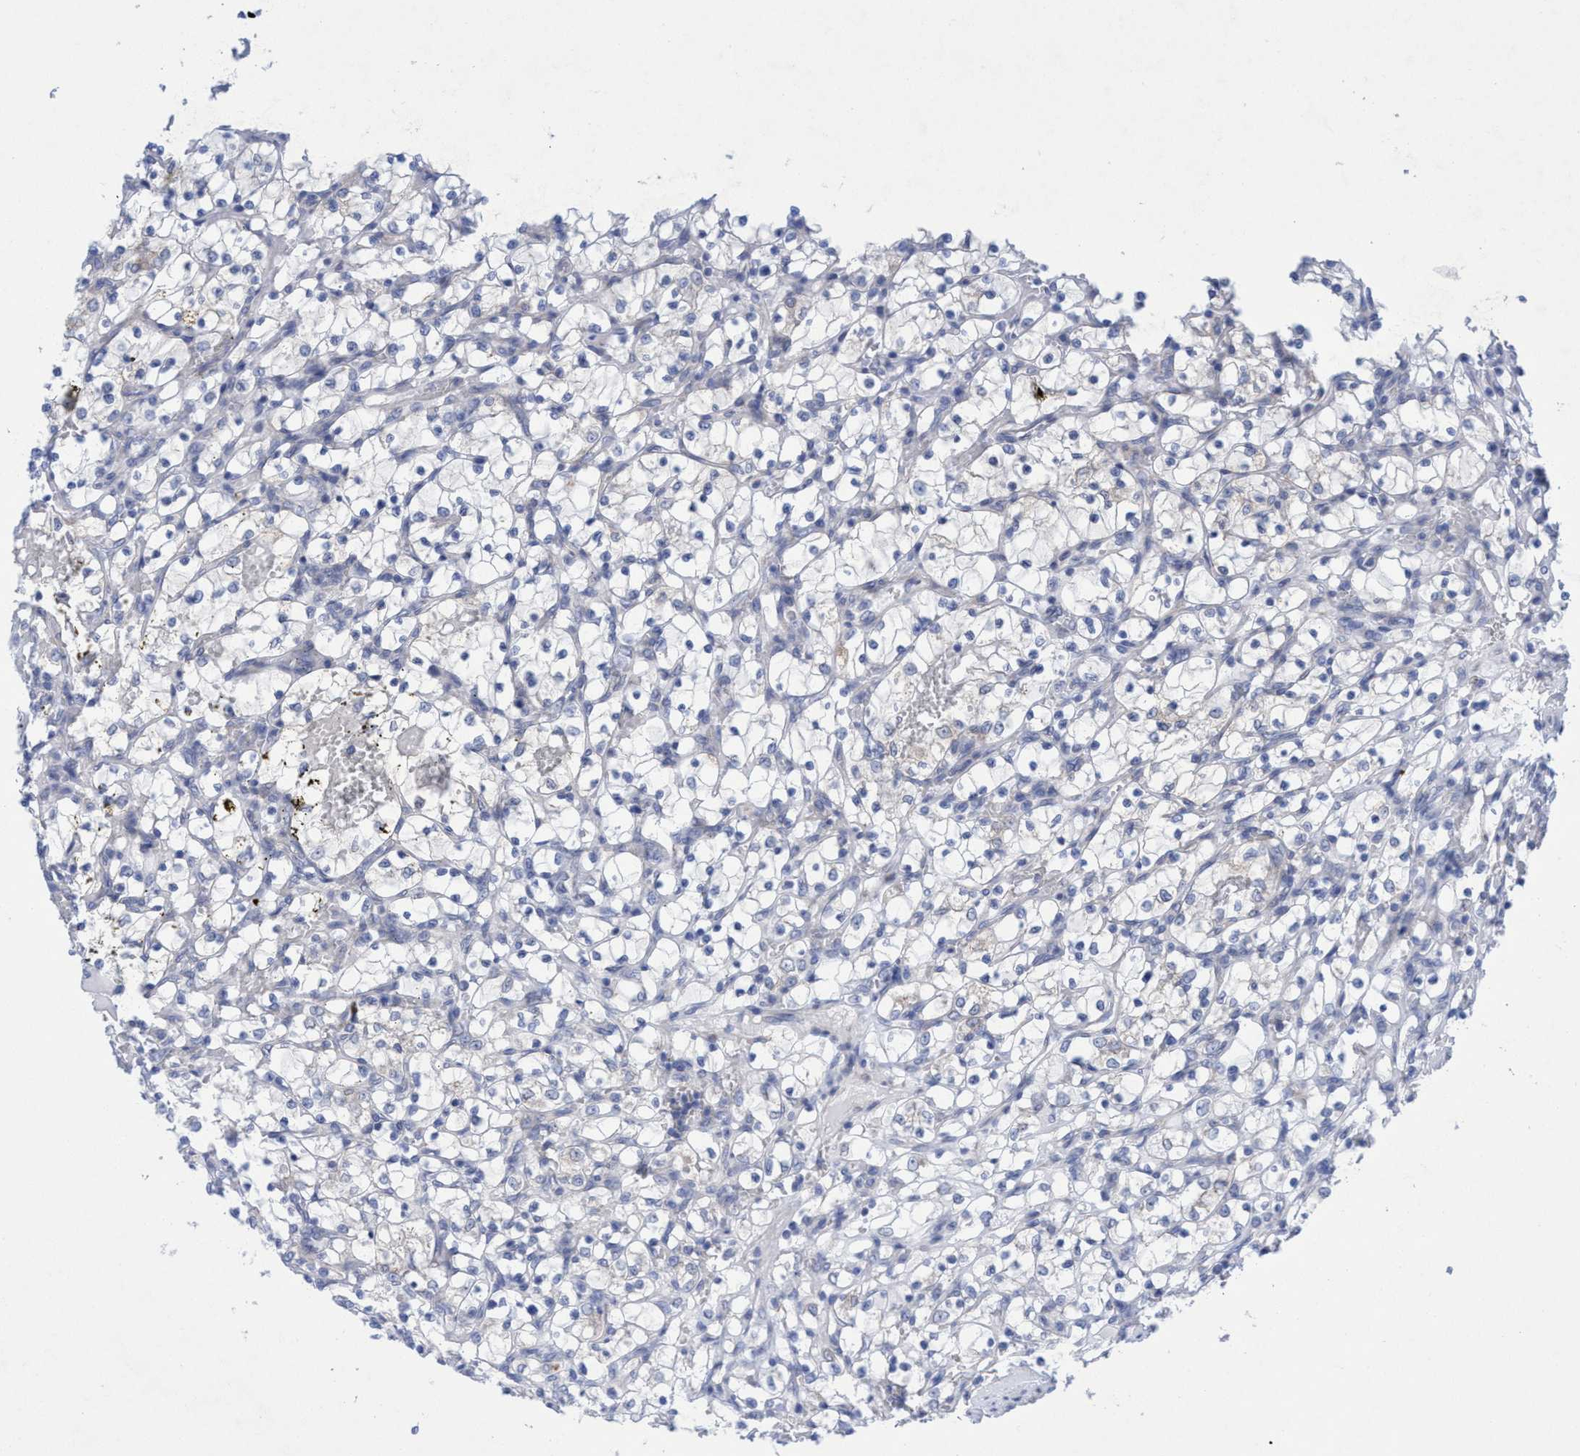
{"staining": {"intensity": "negative", "quantity": "none", "location": "none"}, "tissue": "renal cancer", "cell_type": "Tumor cells", "image_type": "cancer", "snomed": [{"axis": "morphology", "description": "Adenocarcinoma, NOS"}, {"axis": "topography", "description": "Kidney"}], "caption": "Immunohistochemistry of human renal adenocarcinoma shows no expression in tumor cells.", "gene": "RSAD1", "patient": {"sex": "female", "age": 69}}